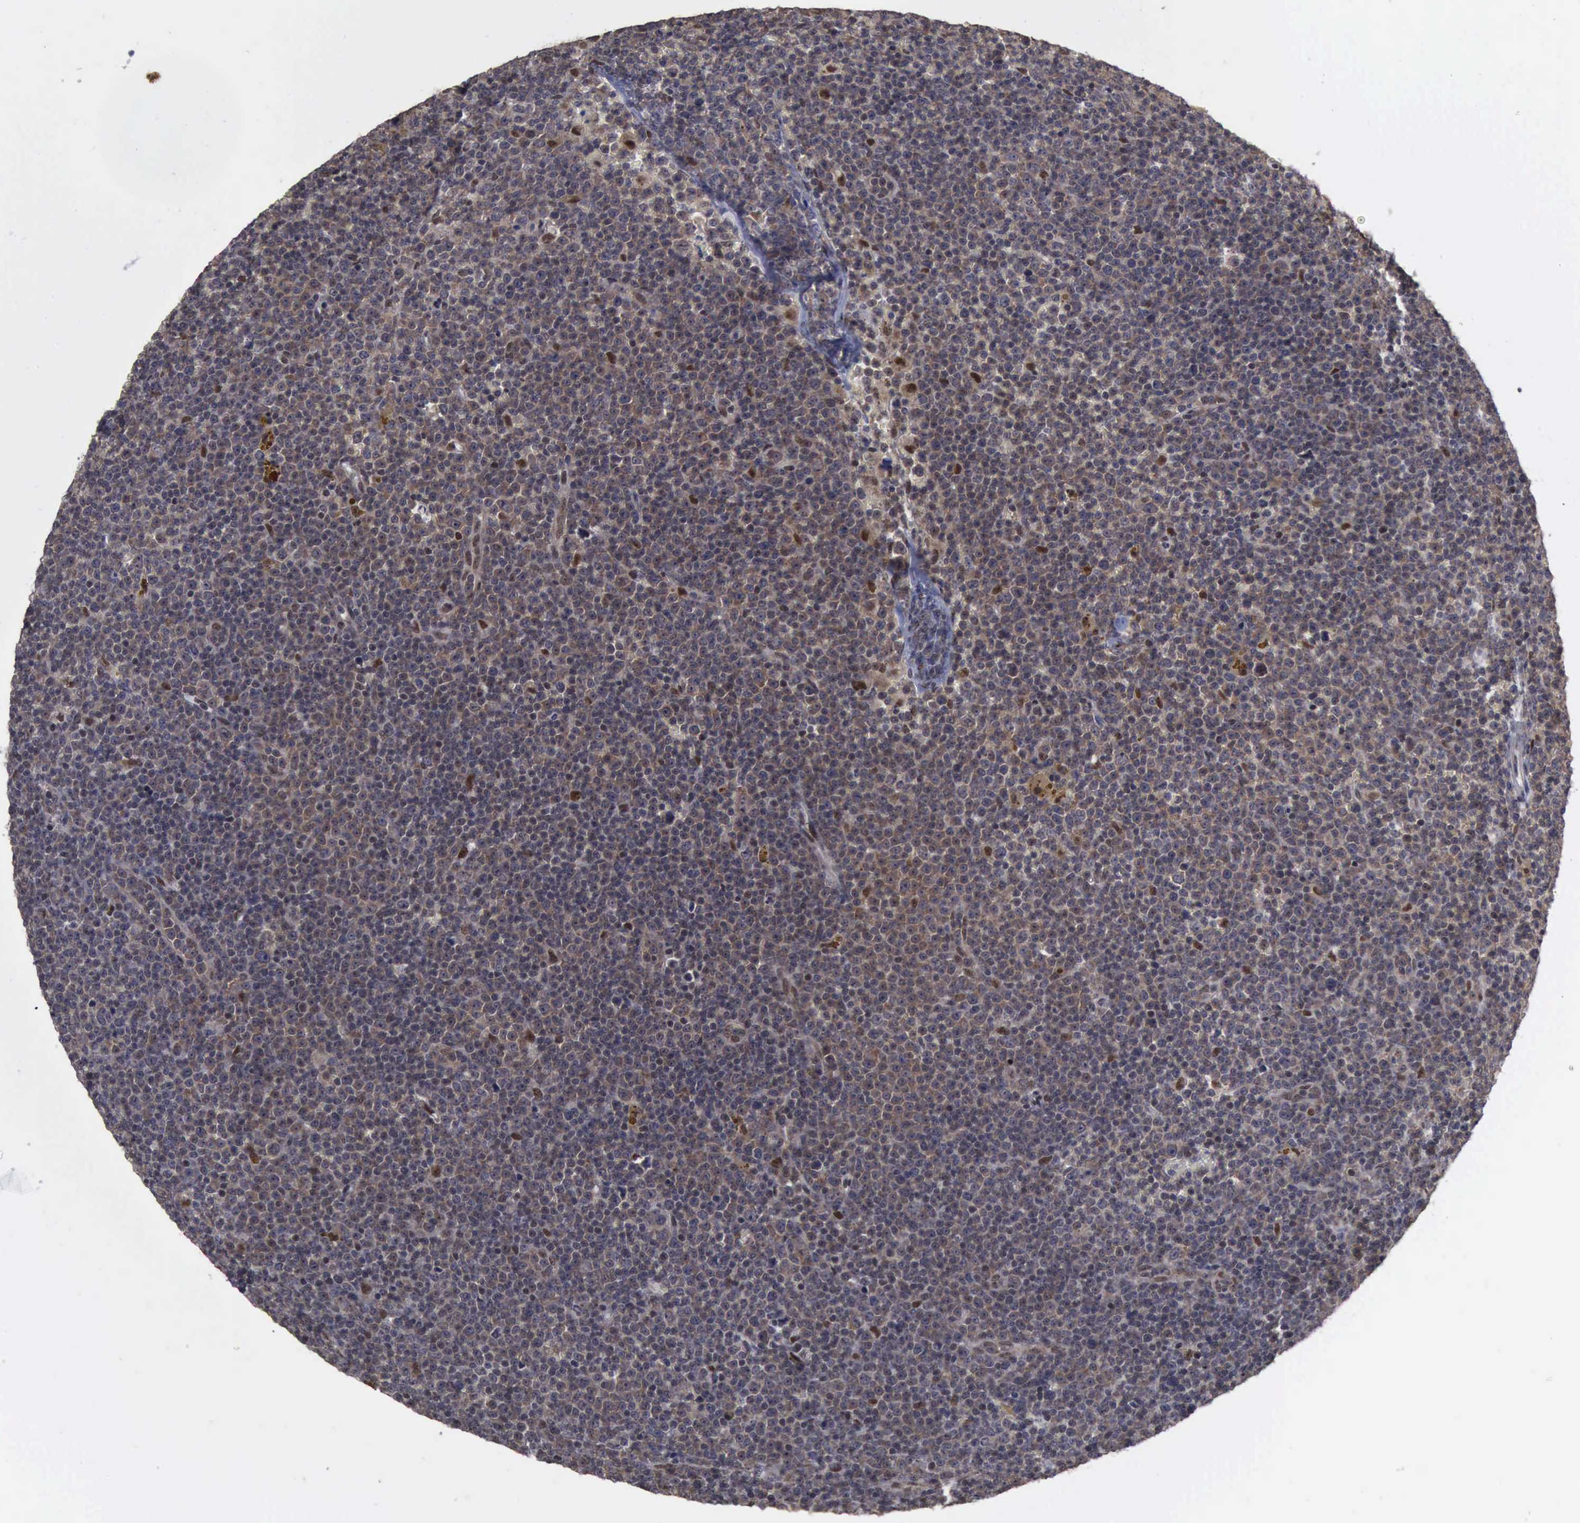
{"staining": {"intensity": "weak", "quantity": ">75%", "location": "cytoplasmic/membranous"}, "tissue": "lymphoma", "cell_type": "Tumor cells", "image_type": "cancer", "snomed": [{"axis": "morphology", "description": "Malignant lymphoma, non-Hodgkin's type, Low grade"}, {"axis": "topography", "description": "Lymph node"}], "caption": "Immunohistochemistry staining of lymphoma, which reveals low levels of weak cytoplasmic/membranous positivity in about >75% of tumor cells indicating weak cytoplasmic/membranous protein expression. The staining was performed using DAB (brown) for protein detection and nuclei were counterstained in hematoxylin (blue).", "gene": "RTCB", "patient": {"sex": "male", "age": 50}}